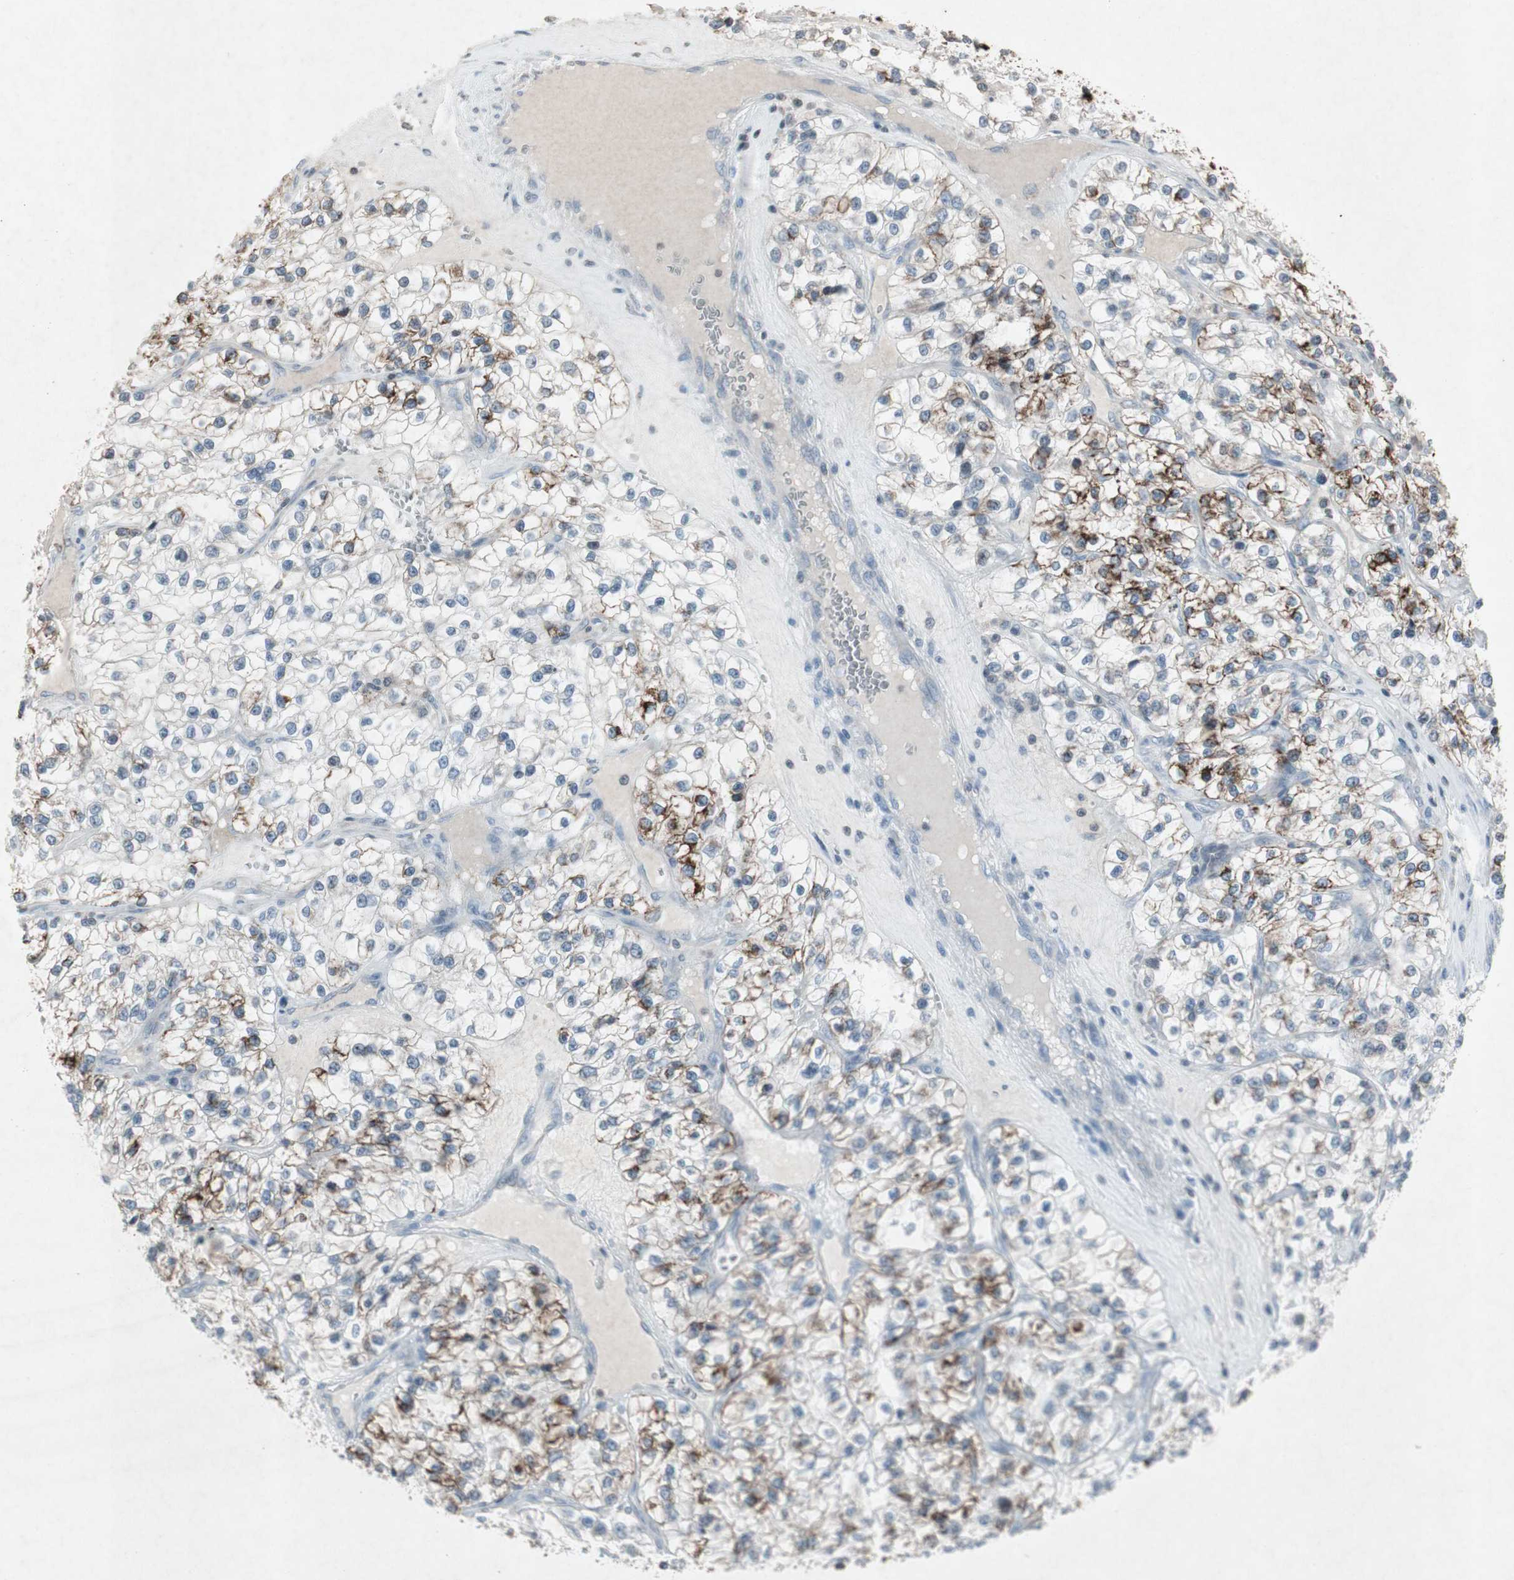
{"staining": {"intensity": "strong", "quantity": "25%-75%", "location": "cytoplasmic/membranous"}, "tissue": "renal cancer", "cell_type": "Tumor cells", "image_type": "cancer", "snomed": [{"axis": "morphology", "description": "Adenocarcinoma, NOS"}, {"axis": "topography", "description": "Kidney"}], "caption": "Protein staining of renal adenocarcinoma tissue shows strong cytoplasmic/membranous expression in approximately 25%-75% of tumor cells.", "gene": "ARG2", "patient": {"sex": "female", "age": 57}}